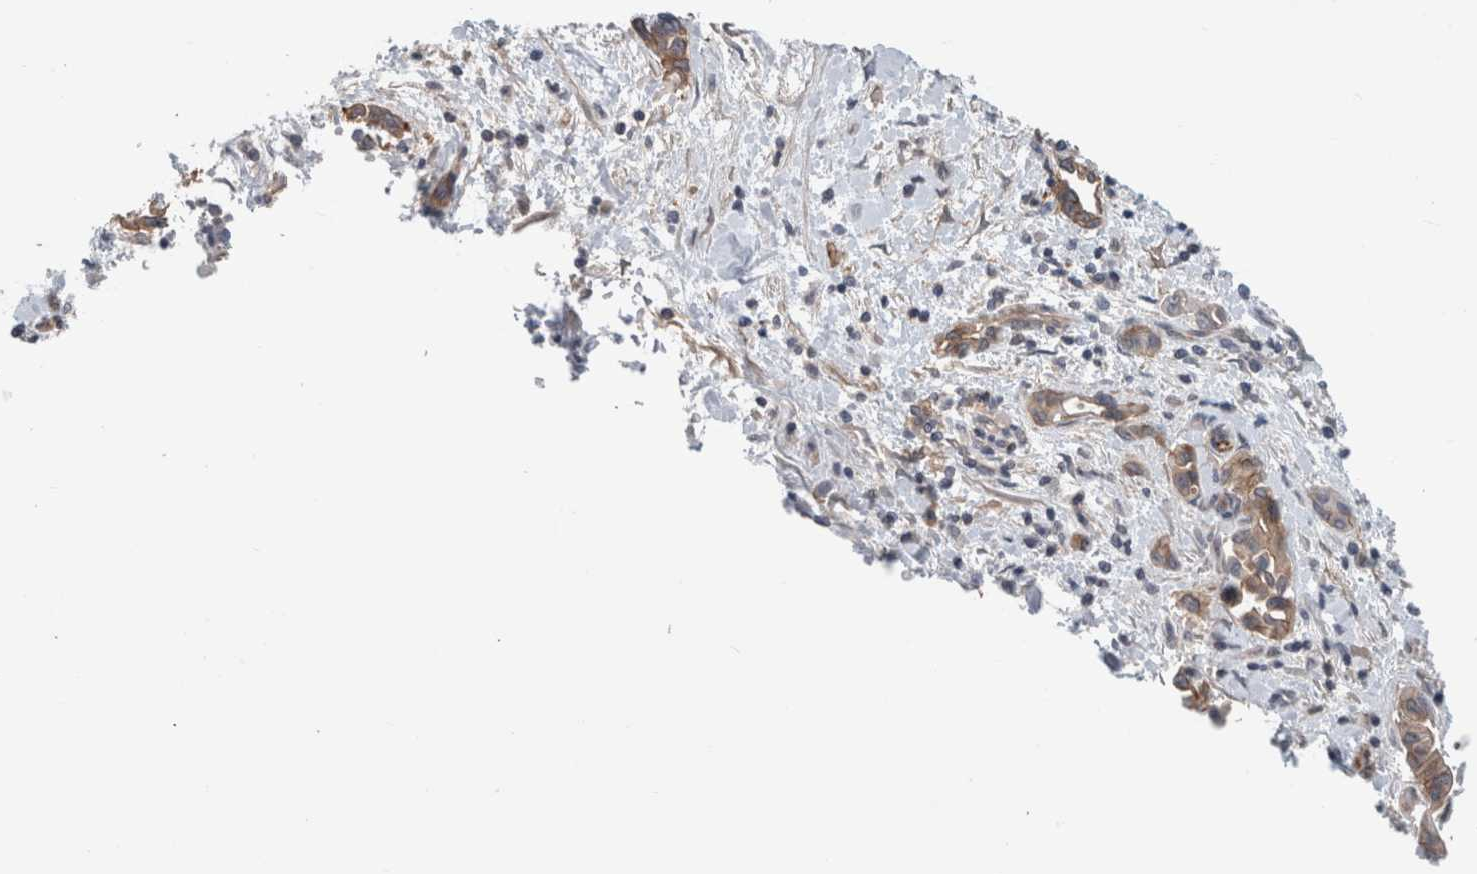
{"staining": {"intensity": "weak", "quantity": ">75%", "location": "cytoplasmic/membranous"}, "tissue": "pancreatic cancer", "cell_type": "Tumor cells", "image_type": "cancer", "snomed": [{"axis": "morphology", "description": "Adenocarcinoma, NOS"}, {"axis": "topography", "description": "Pancreas"}], "caption": "Adenocarcinoma (pancreatic) was stained to show a protein in brown. There is low levels of weak cytoplasmic/membranous expression in approximately >75% of tumor cells.", "gene": "RASAL2", "patient": {"sex": "female", "age": 57}}